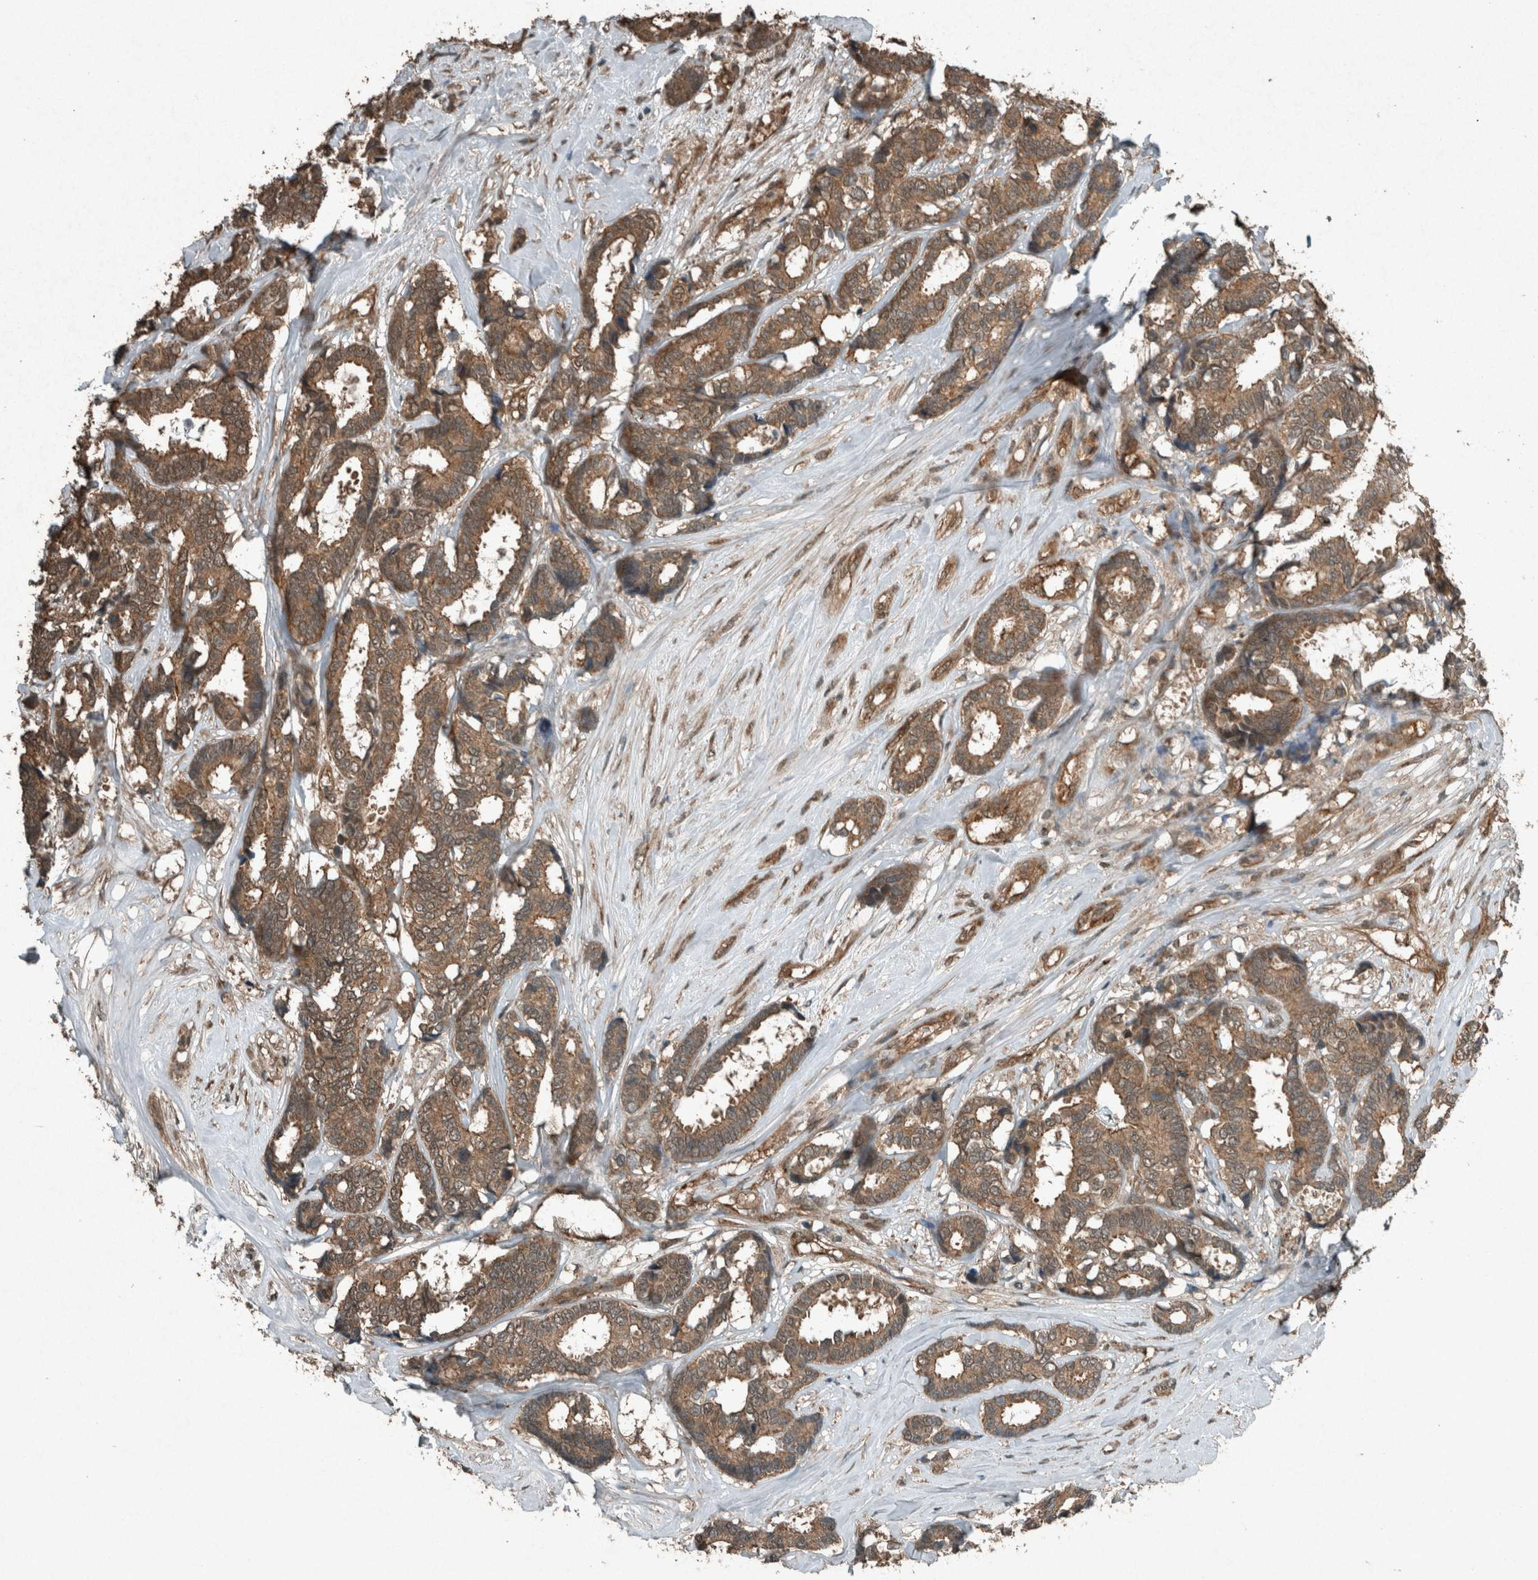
{"staining": {"intensity": "moderate", "quantity": ">75%", "location": "cytoplasmic/membranous"}, "tissue": "breast cancer", "cell_type": "Tumor cells", "image_type": "cancer", "snomed": [{"axis": "morphology", "description": "Duct carcinoma"}, {"axis": "topography", "description": "Breast"}], "caption": "High-magnification brightfield microscopy of breast invasive ductal carcinoma stained with DAB (3,3'-diaminobenzidine) (brown) and counterstained with hematoxylin (blue). tumor cells exhibit moderate cytoplasmic/membranous expression is appreciated in about>75% of cells.", "gene": "ARHGEF12", "patient": {"sex": "female", "age": 87}}